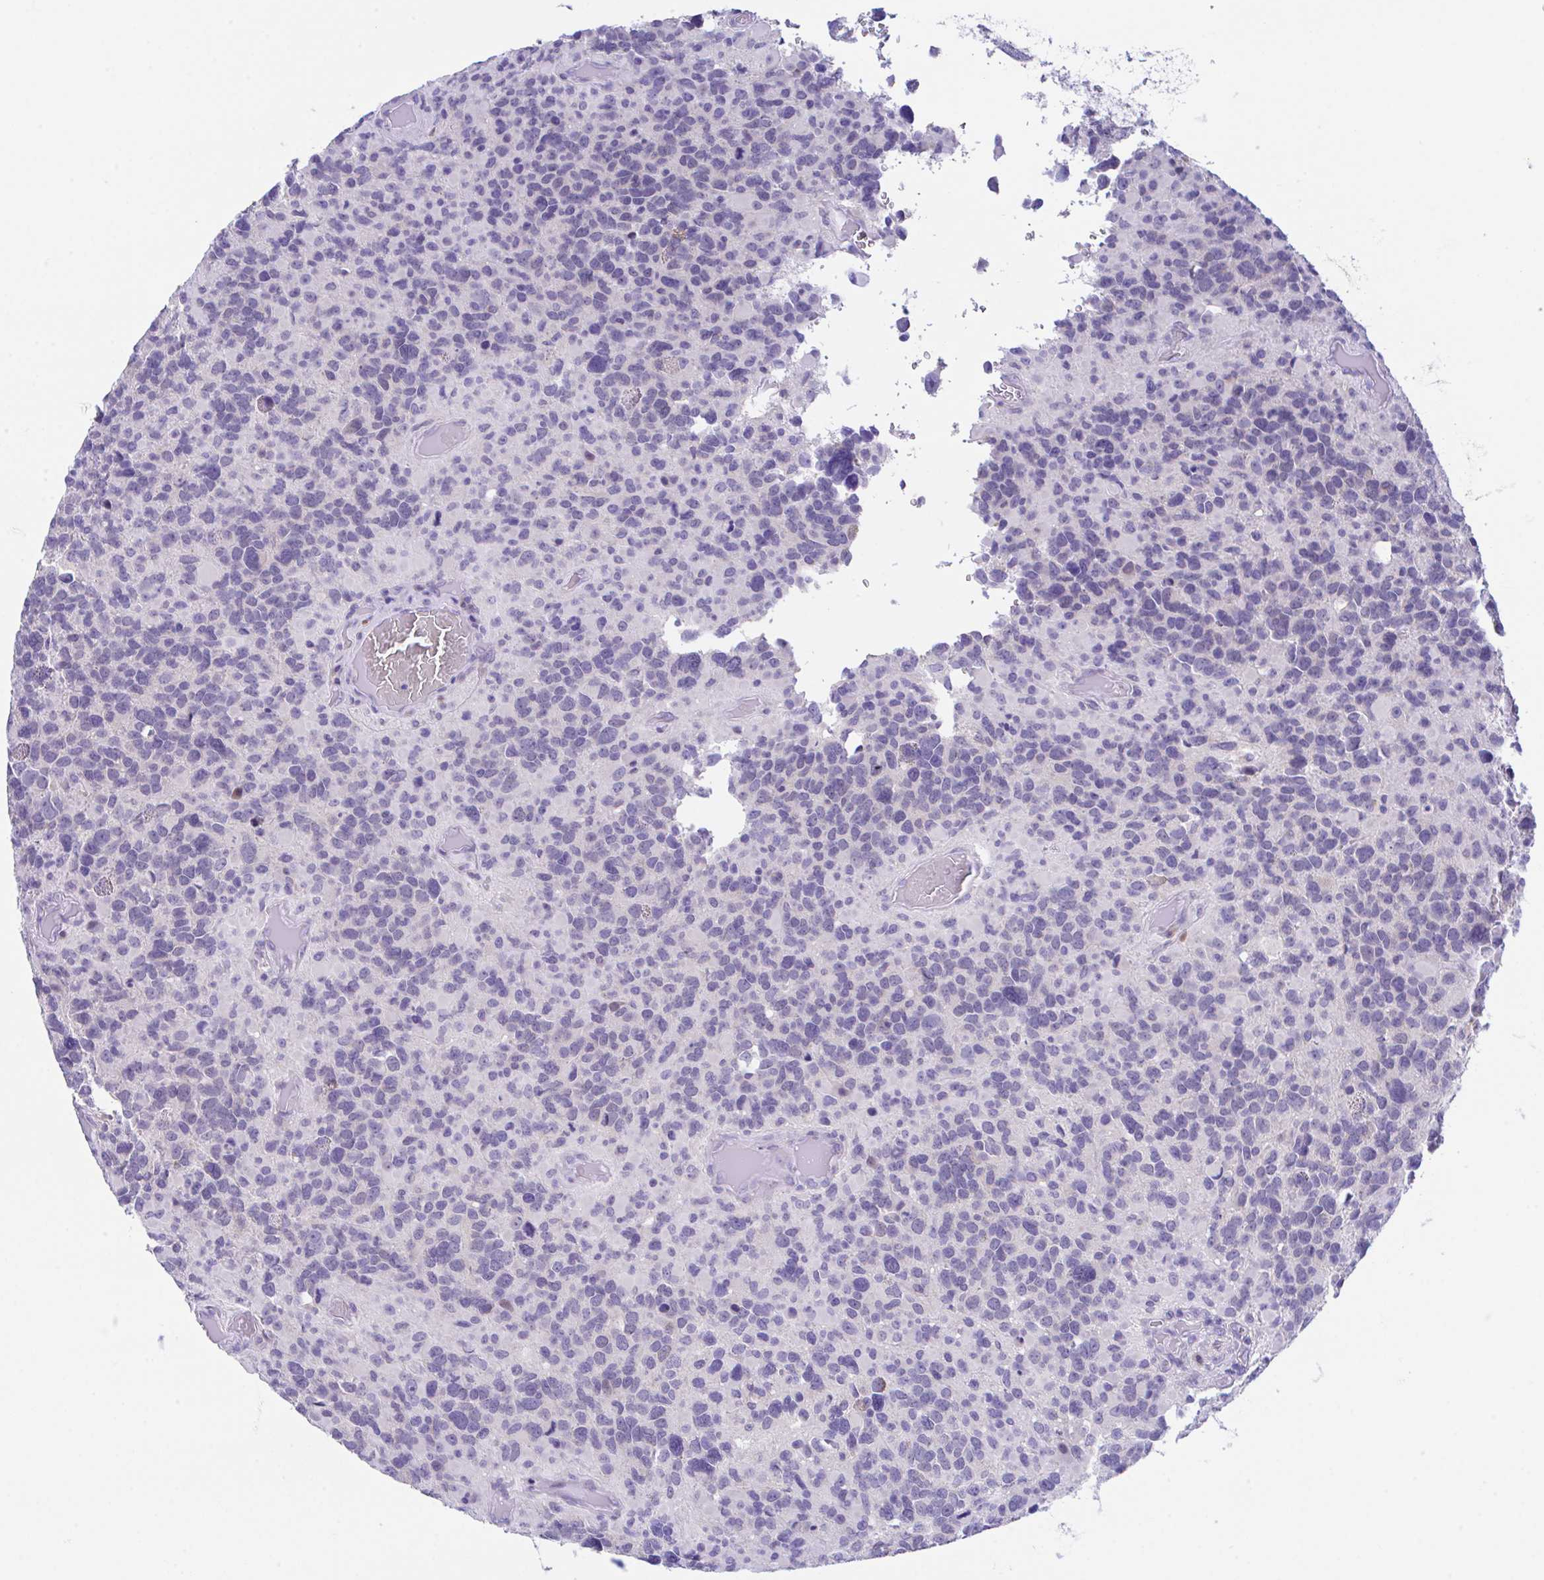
{"staining": {"intensity": "negative", "quantity": "none", "location": "none"}, "tissue": "glioma", "cell_type": "Tumor cells", "image_type": "cancer", "snomed": [{"axis": "morphology", "description": "Glioma, malignant, High grade"}, {"axis": "topography", "description": "Brain"}], "caption": "Immunohistochemistry of malignant glioma (high-grade) displays no positivity in tumor cells. (Immunohistochemistry, brightfield microscopy, high magnification).", "gene": "HOXB4", "patient": {"sex": "female", "age": 40}}